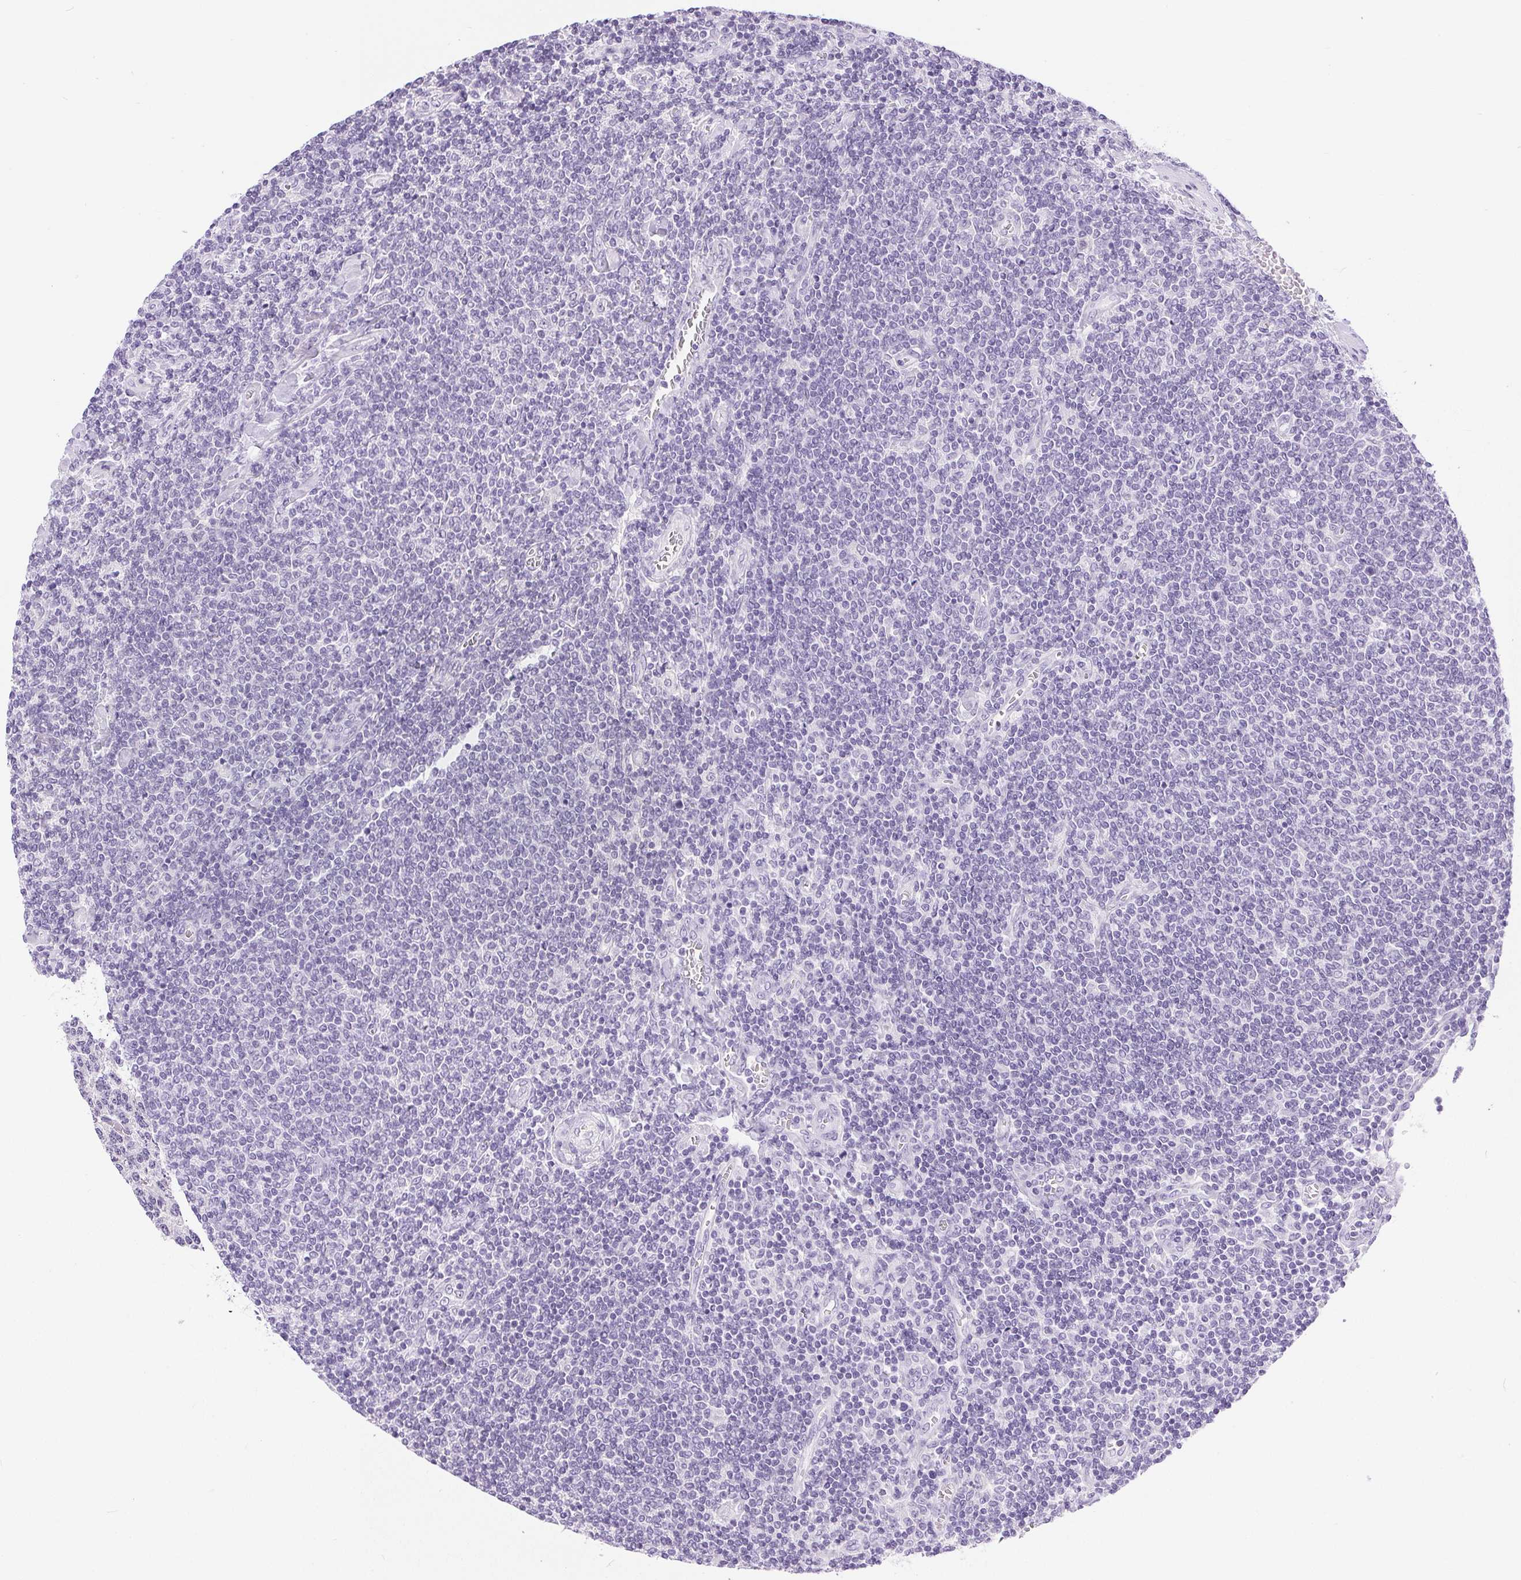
{"staining": {"intensity": "negative", "quantity": "none", "location": "none"}, "tissue": "lymphoma", "cell_type": "Tumor cells", "image_type": "cancer", "snomed": [{"axis": "morphology", "description": "Malignant lymphoma, non-Hodgkin's type, Low grade"}, {"axis": "topography", "description": "Lymph node"}], "caption": "The histopathology image shows no staining of tumor cells in low-grade malignant lymphoma, non-Hodgkin's type.", "gene": "XDH", "patient": {"sex": "male", "age": 52}}